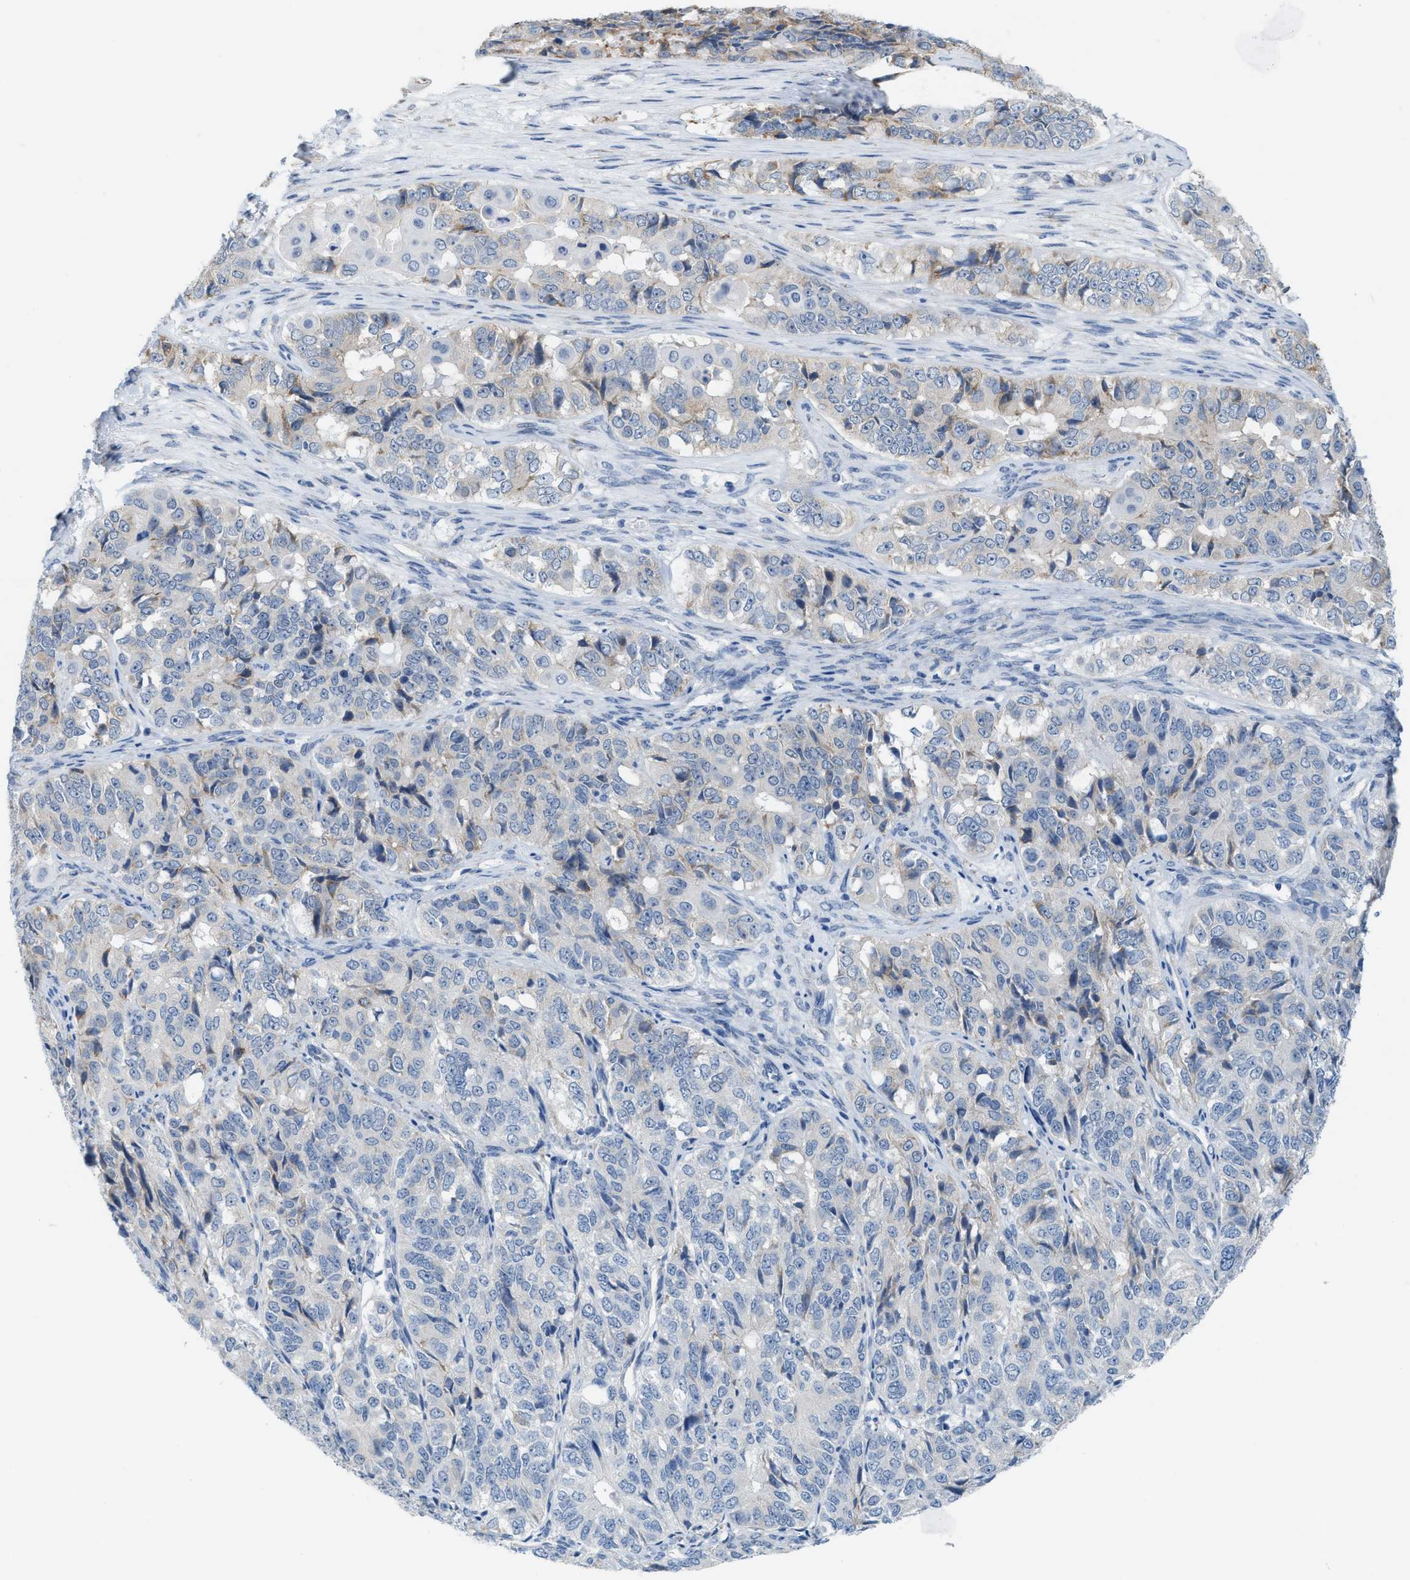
{"staining": {"intensity": "negative", "quantity": "none", "location": "none"}, "tissue": "ovarian cancer", "cell_type": "Tumor cells", "image_type": "cancer", "snomed": [{"axis": "morphology", "description": "Carcinoma, endometroid"}, {"axis": "topography", "description": "Ovary"}], "caption": "DAB (3,3'-diaminobenzidine) immunohistochemical staining of ovarian cancer (endometroid carcinoma) exhibits no significant staining in tumor cells.", "gene": "KIFC3", "patient": {"sex": "female", "age": 51}}